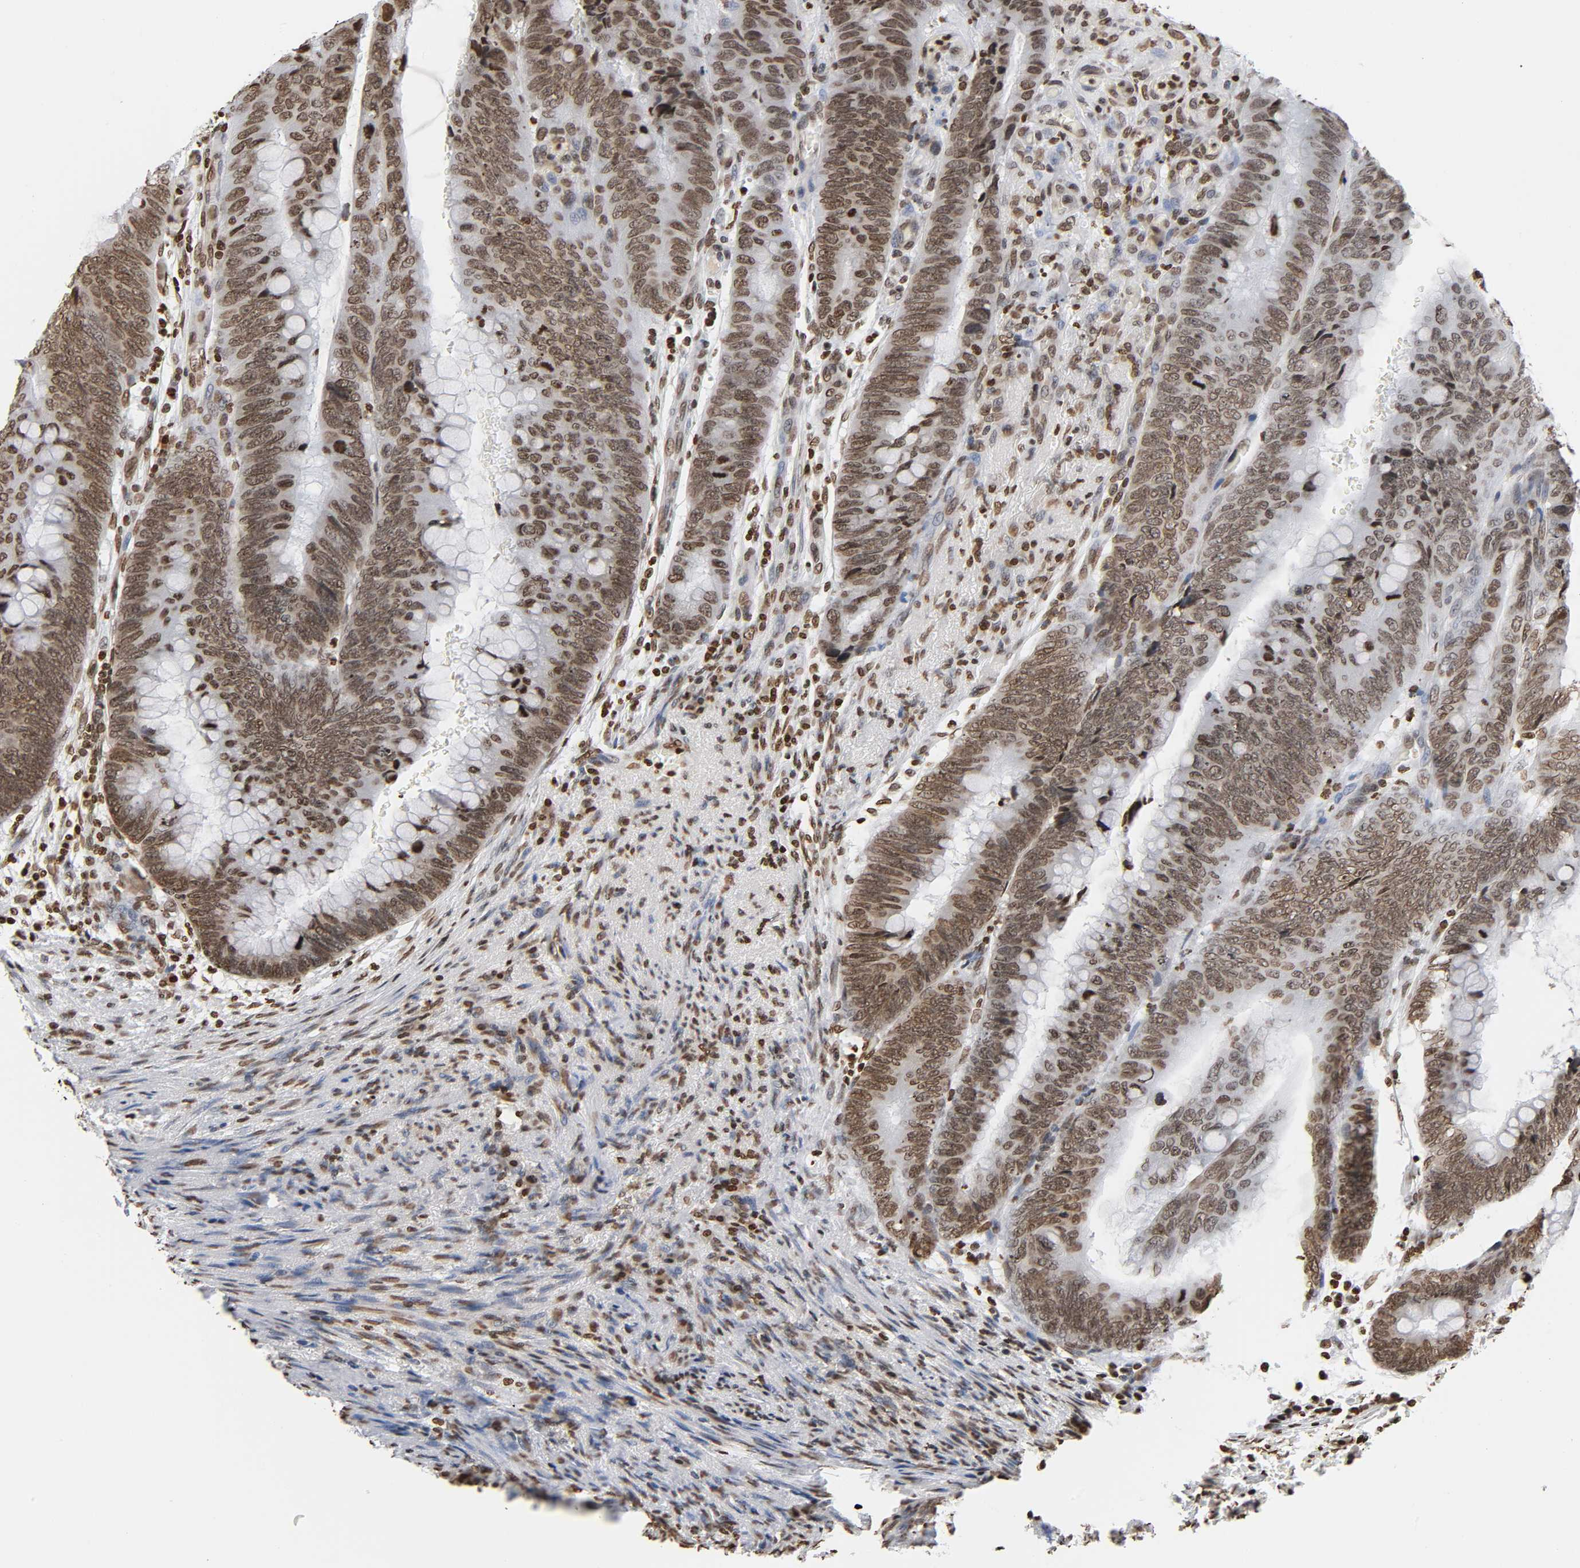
{"staining": {"intensity": "moderate", "quantity": ">75%", "location": "nuclear"}, "tissue": "colorectal cancer", "cell_type": "Tumor cells", "image_type": "cancer", "snomed": [{"axis": "morphology", "description": "Normal tissue, NOS"}, {"axis": "morphology", "description": "Adenocarcinoma, NOS"}, {"axis": "topography", "description": "Rectum"}, {"axis": "topography", "description": "Peripheral nerve tissue"}], "caption": "A photomicrograph of human adenocarcinoma (colorectal) stained for a protein displays moderate nuclear brown staining in tumor cells.", "gene": "HOXA6", "patient": {"sex": "male", "age": 92}}